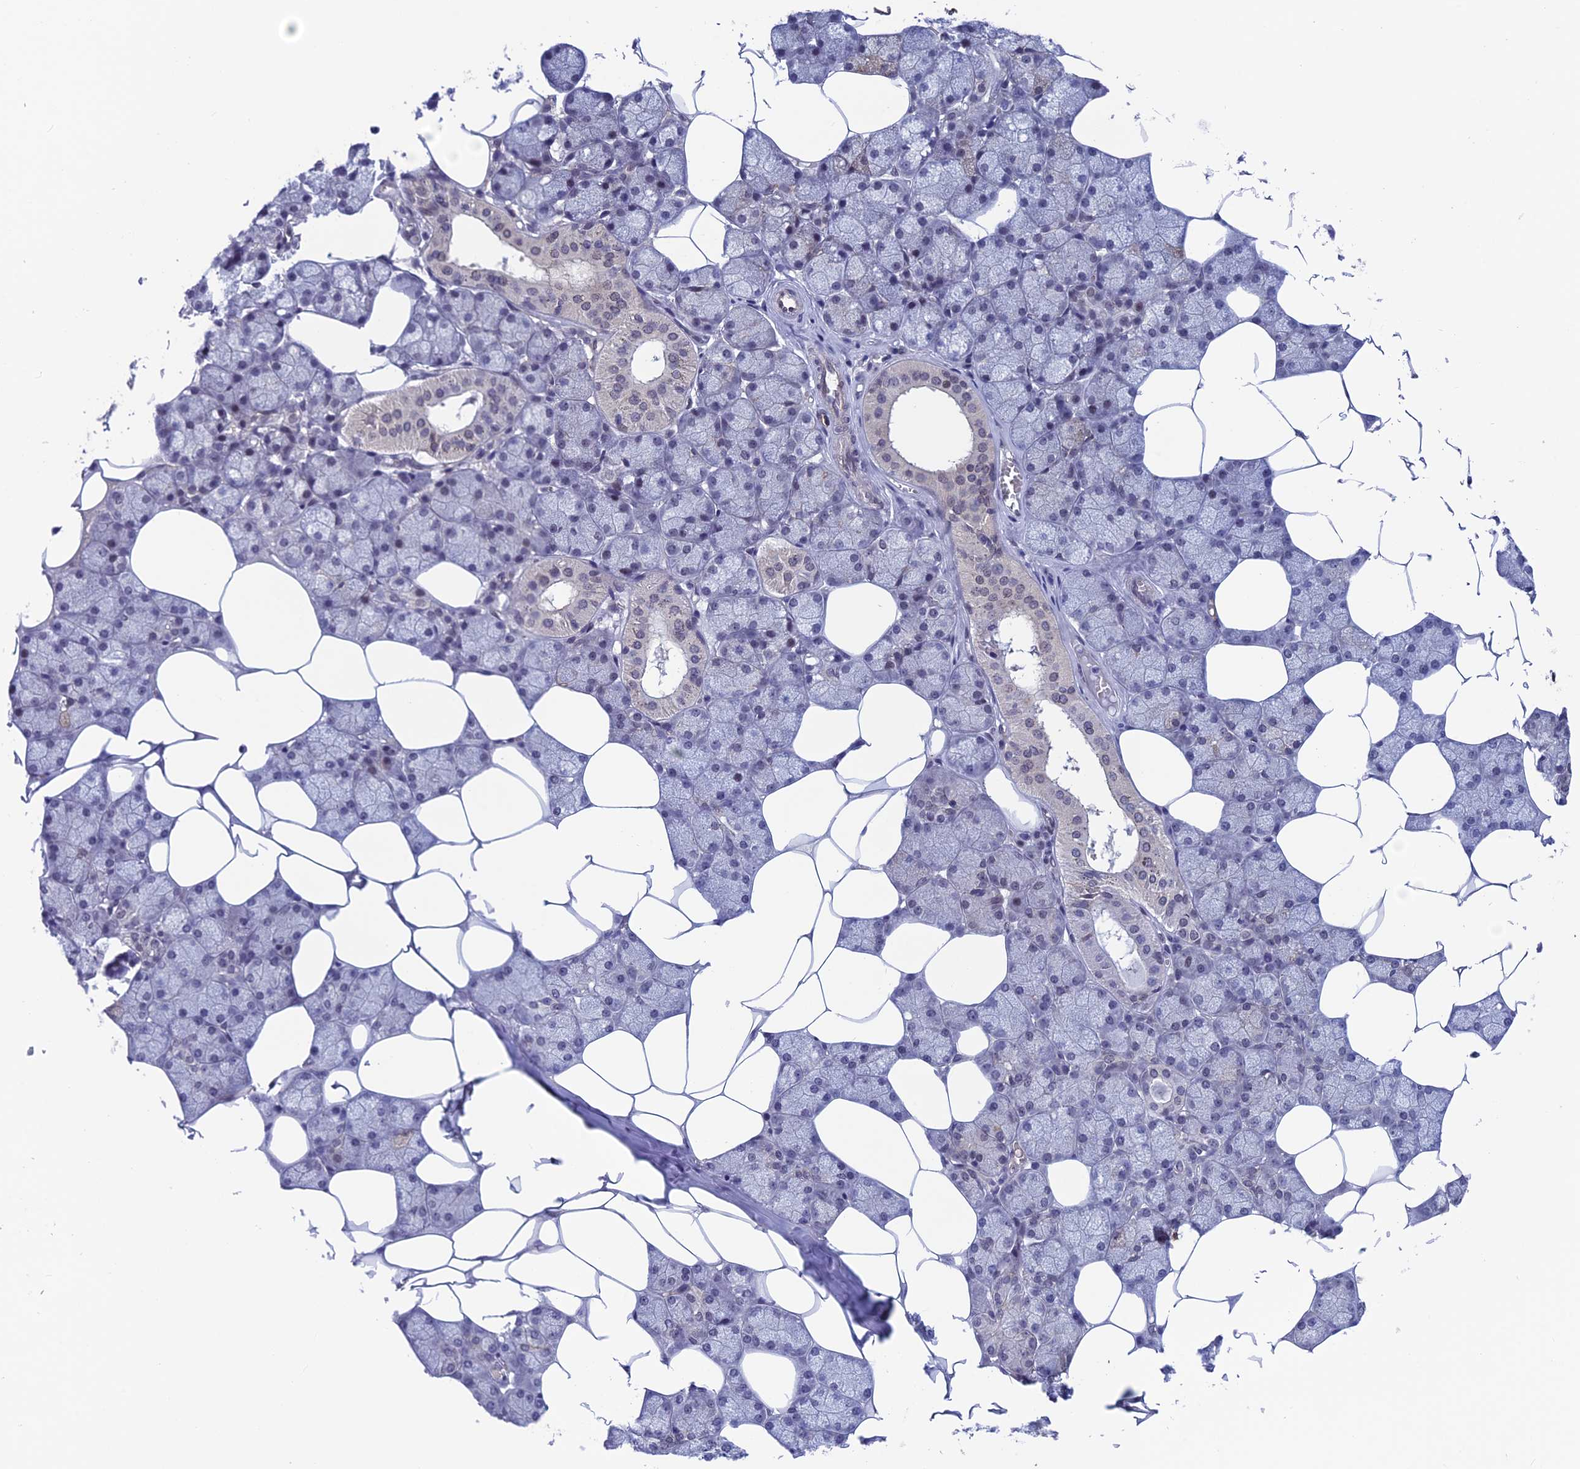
{"staining": {"intensity": "weak", "quantity": "<25%", "location": "nuclear"}, "tissue": "salivary gland", "cell_type": "Glandular cells", "image_type": "normal", "snomed": [{"axis": "morphology", "description": "Normal tissue, NOS"}, {"axis": "topography", "description": "Salivary gland"}], "caption": "Protein analysis of normal salivary gland shows no significant positivity in glandular cells.", "gene": "FKBPL", "patient": {"sex": "male", "age": 62}}